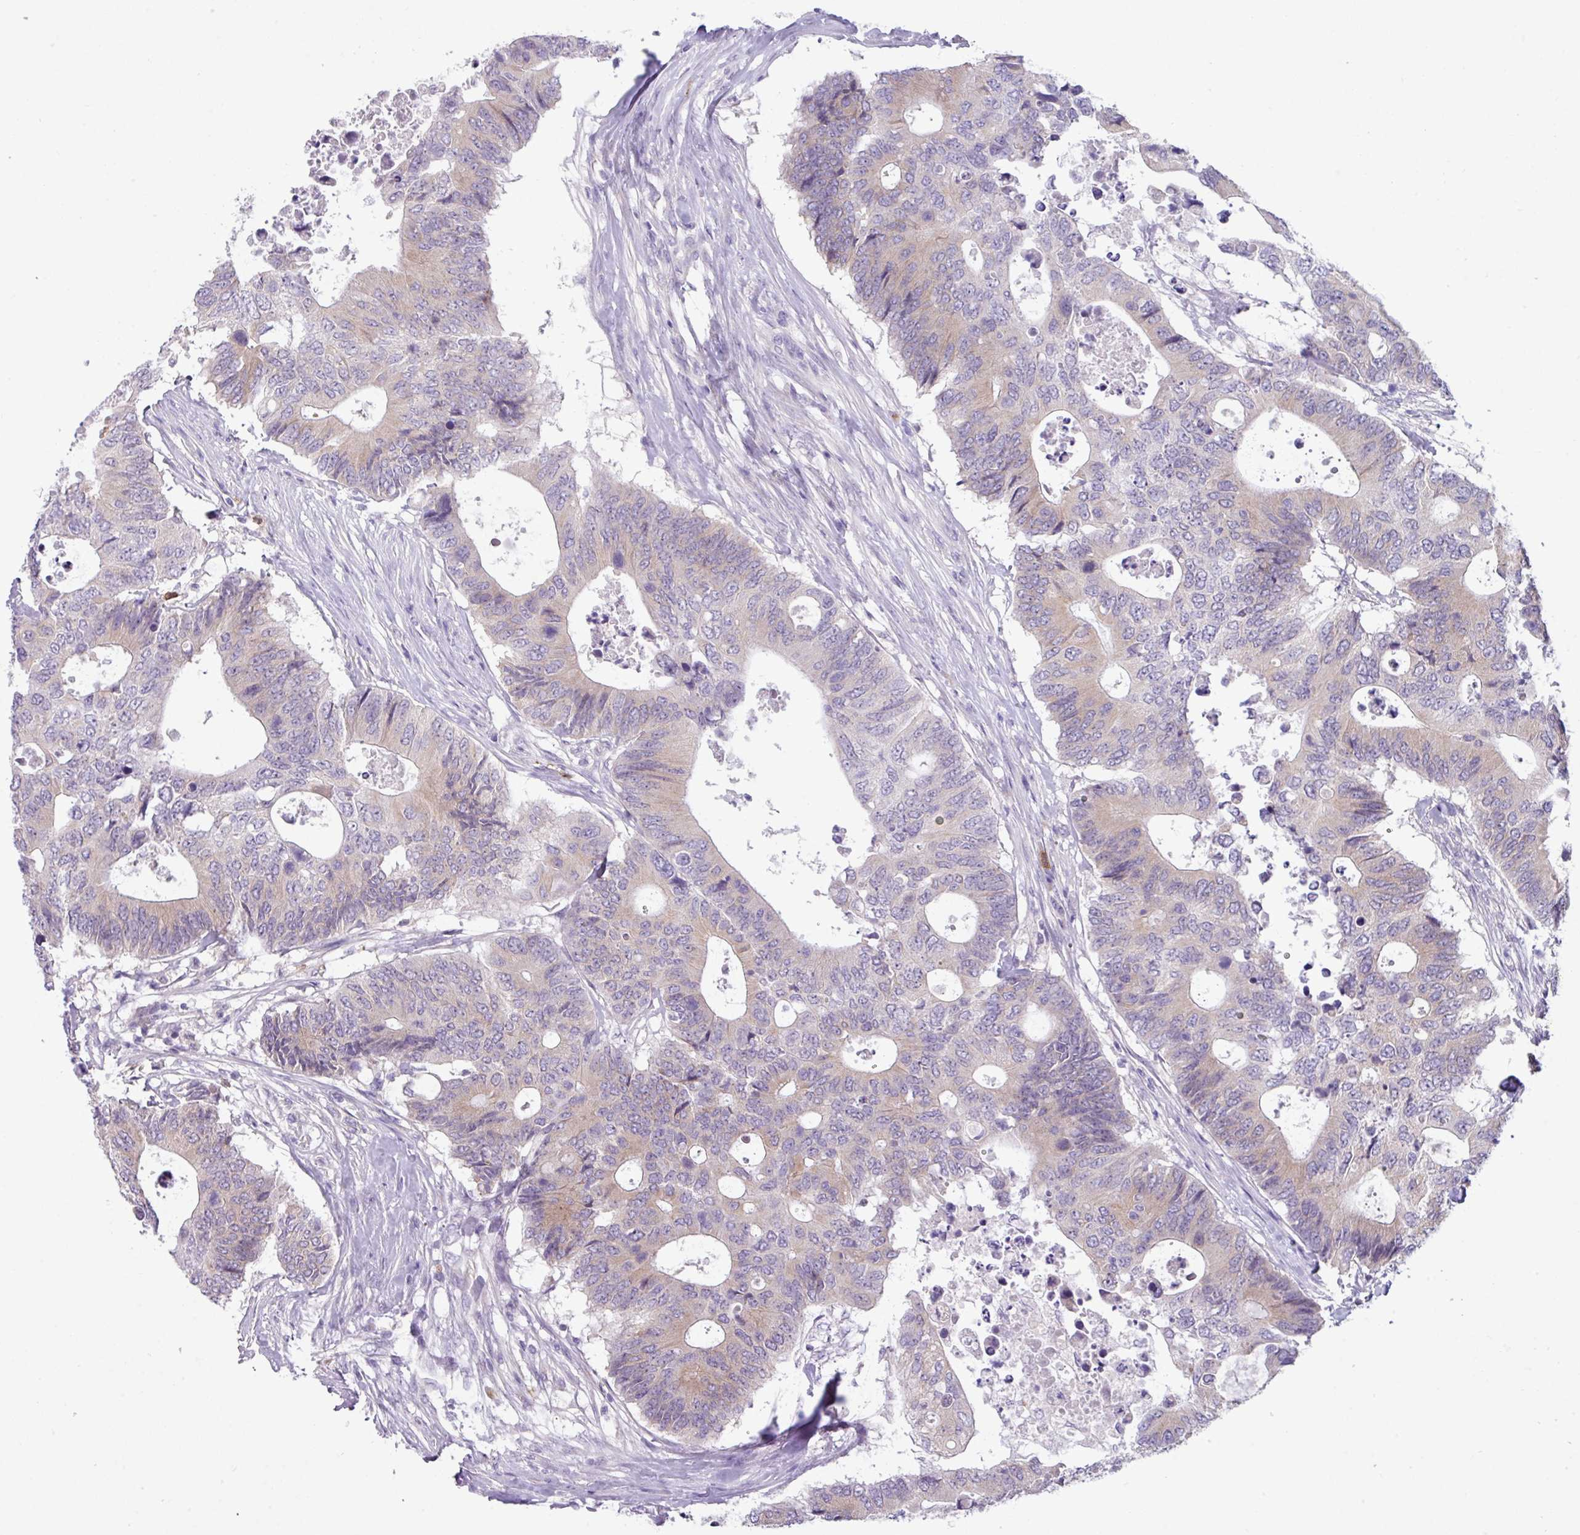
{"staining": {"intensity": "weak", "quantity": "<25%", "location": "cytoplasmic/membranous"}, "tissue": "colorectal cancer", "cell_type": "Tumor cells", "image_type": "cancer", "snomed": [{"axis": "morphology", "description": "Adenocarcinoma, NOS"}, {"axis": "topography", "description": "Colon"}], "caption": "The histopathology image displays no staining of tumor cells in colorectal adenocarcinoma.", "gene": "ZNF524", "patient": {"sex": "male", "age": 71}}